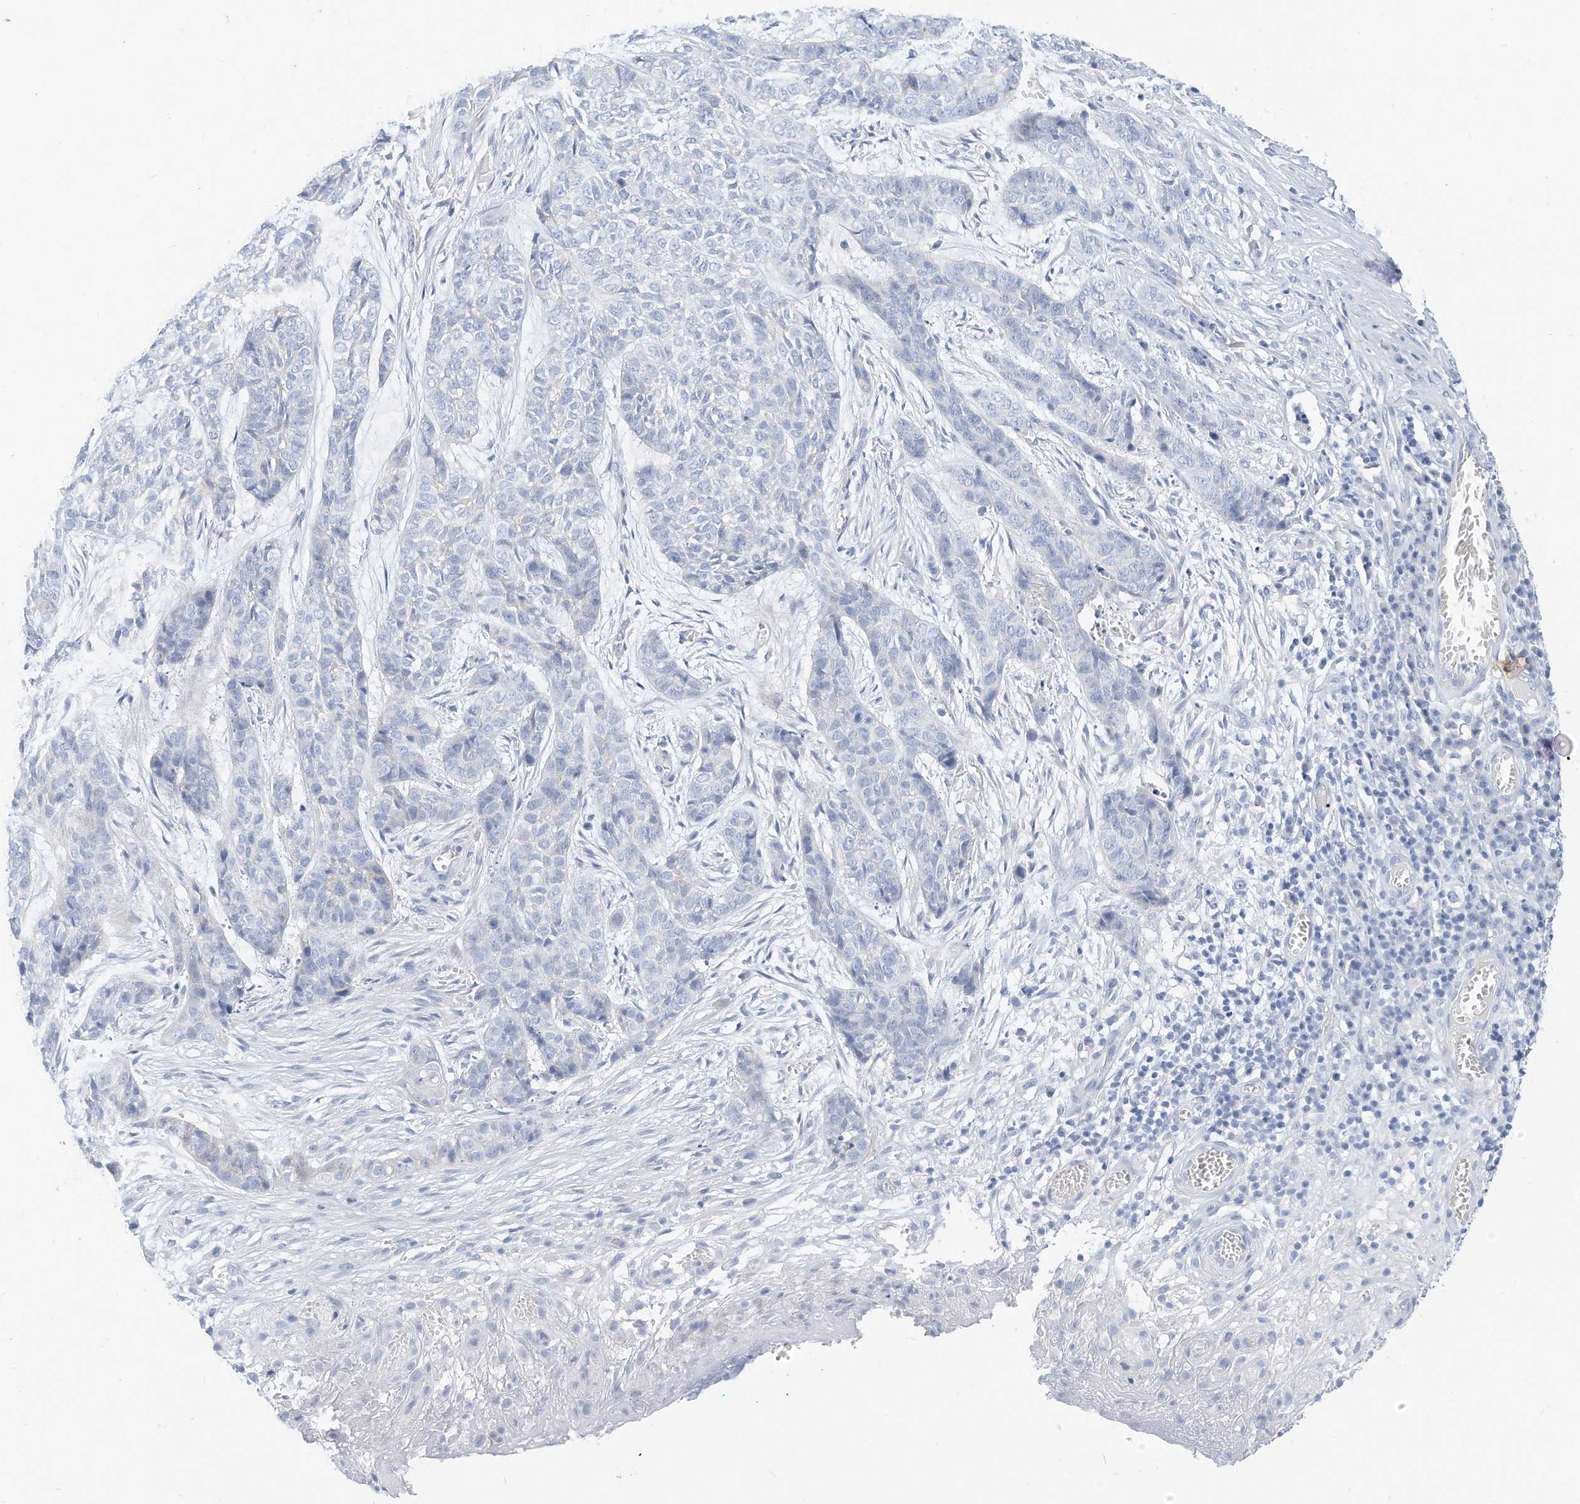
{"staining": {"intensity": "negative", "quantity": "none", "location": "none"}, "tissue": "skin cancer", "cell_type": "Tumor cells", "image_type": "cancer", "snomed": [{"axis": "morphology", "description": "Basal cell carcinoma"}, {"axis": "topography", "description": "Skin"}], "caption": "The micrograph shows no significant staining in tumor cells of skin cancer (basal cell carcinoma).", "gene": "SPOCD1", "patient": {"sex": "female", "age": 64}}